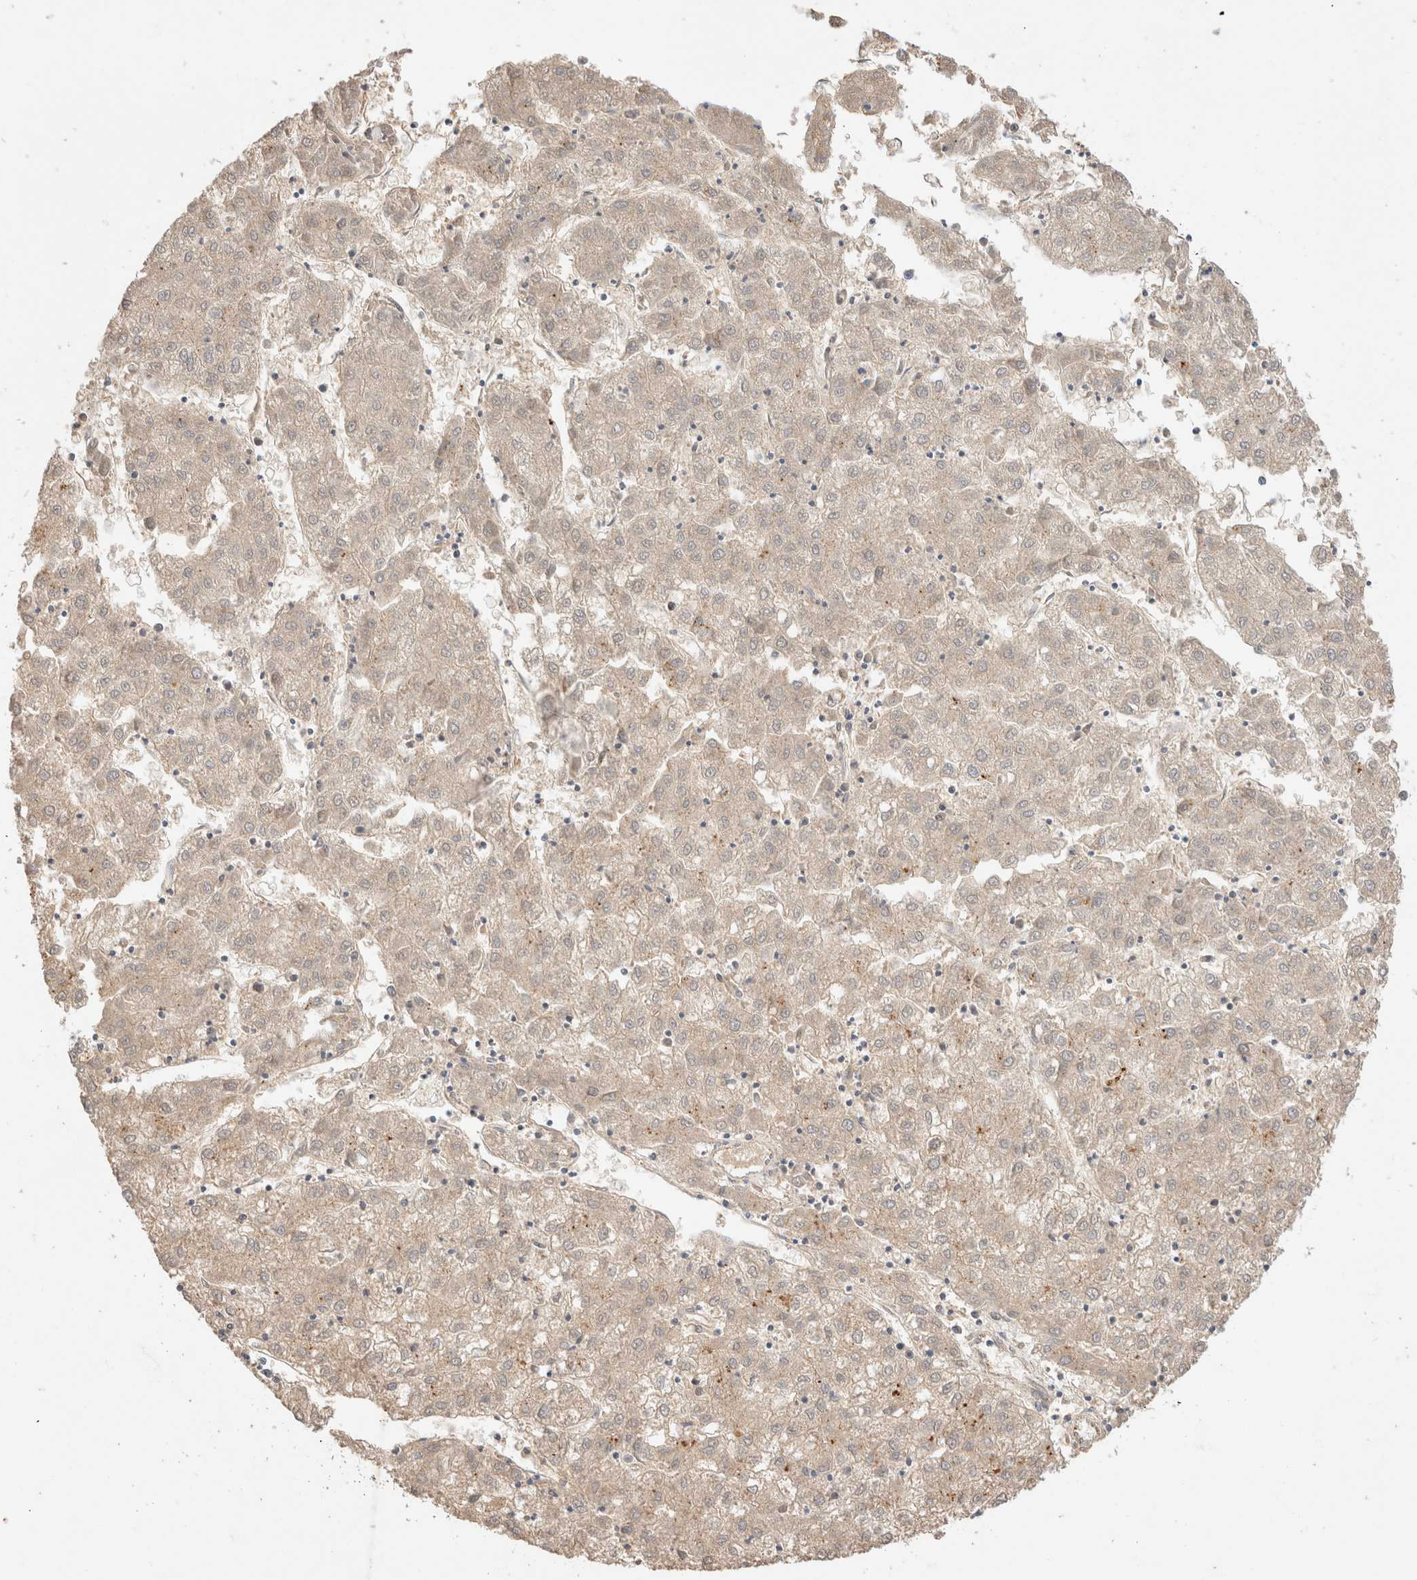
{"staining": {"intensity": "weak", "quantity": ">75%", "location": "cytoplasmic/membranous"}, "tissue": "liver cancer", "cell_type": "Tumor cells", "image_type": "cancer", "snomed": [{"axis": "morphology", "description": "Carcinoma, Hepatocellular, NOS"}, {"axis": "topography", "description": "Liver"}], "caption": "Human liver cancer (hepatocellular carcinoma) stained for a protein (brown) shows weak cytoplasmic/membranous positive staining in approximately >75% of tumor cells.", "gene": "RABEPK", "patient": {"sex": "male", "age": 72}}